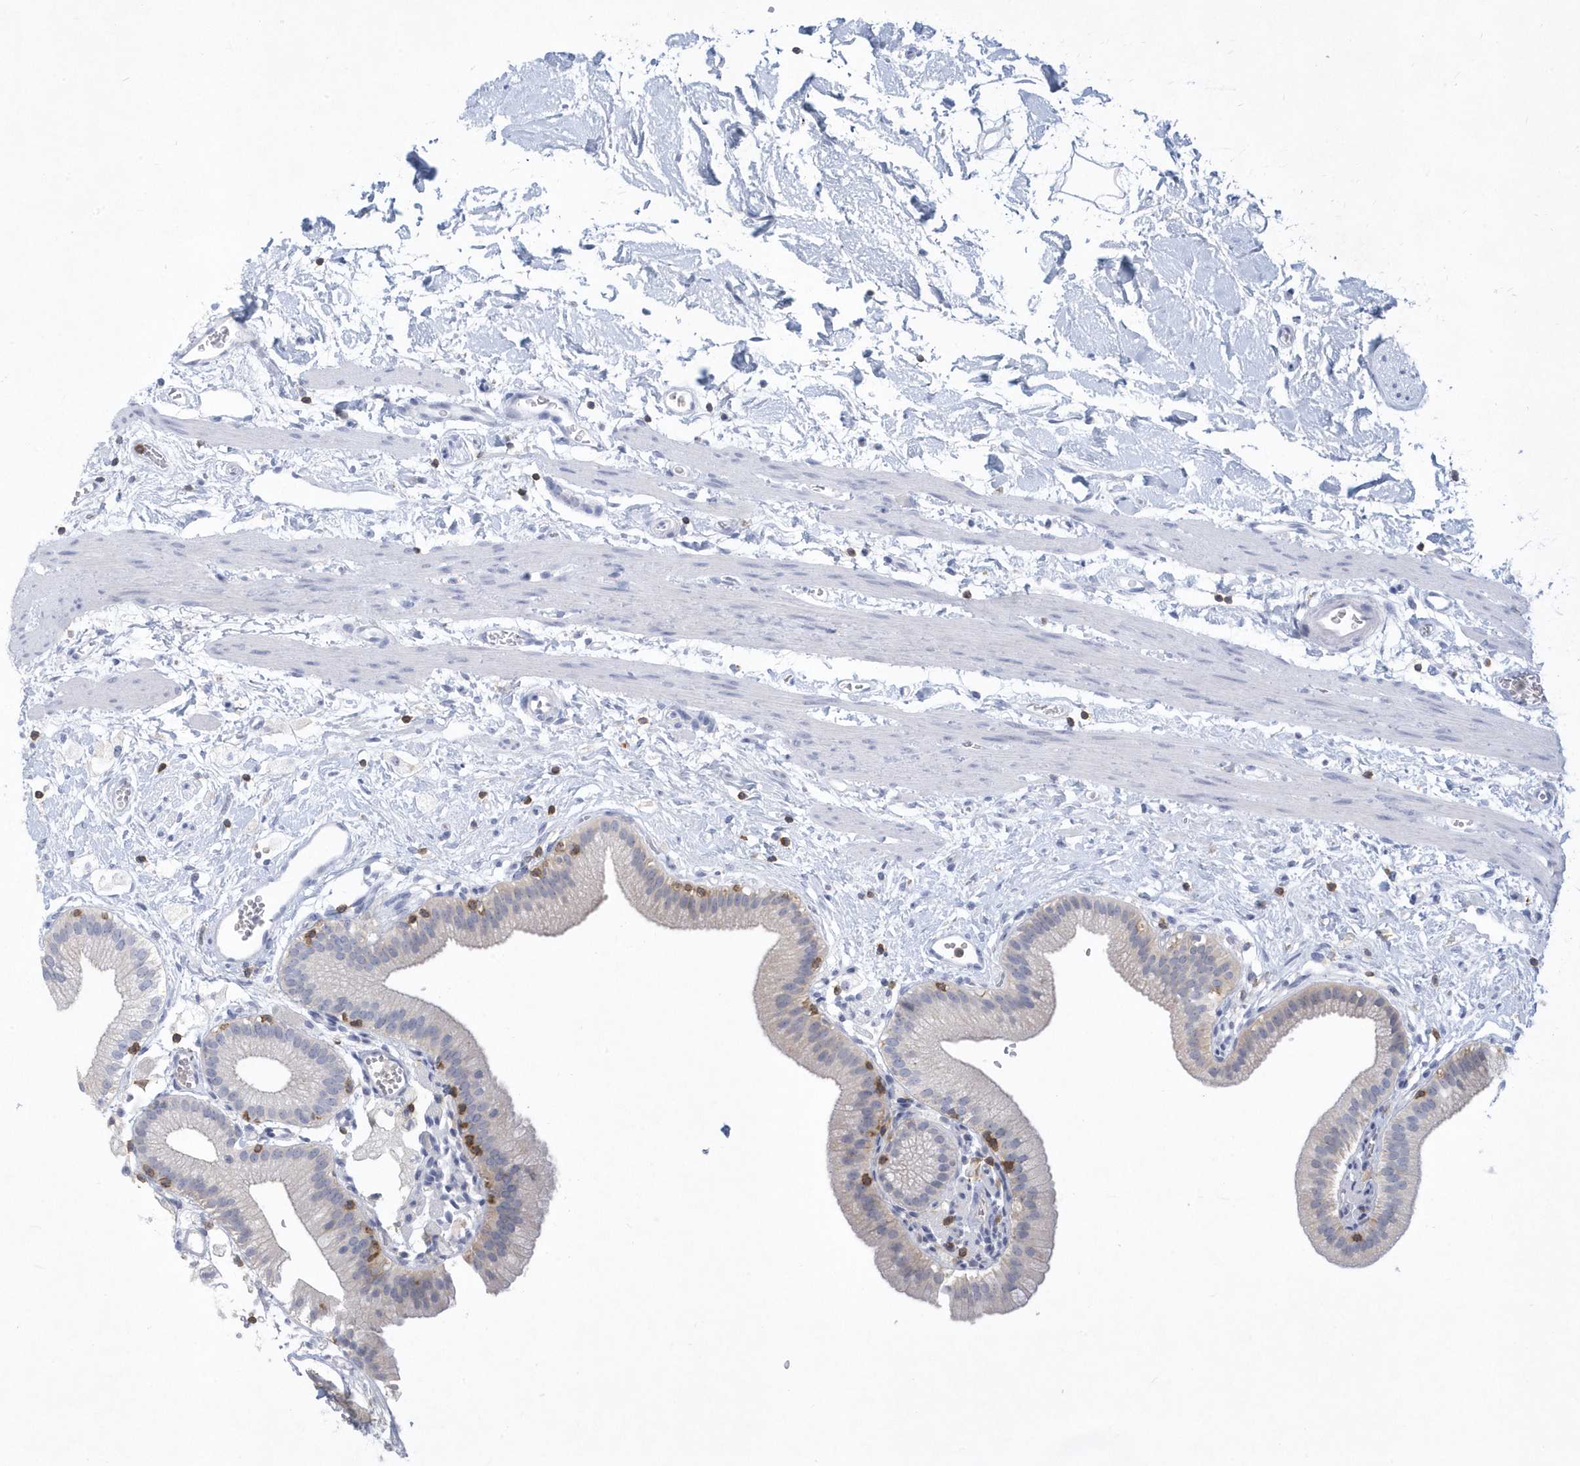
{"staining": {"intensity": "weak", "quantity": "<25%", "location": "cytoplasmic/membranous"}, "tissue": "gallbladder", "cell_type": "Glandular cells", "image_type": "normal", "snomed": [{"axis": "morphology", "description": "Normal tissue, NOS"}, {"axis": "topography", "description": "Gallbladder"}], "caption": "DAB (3,3'-diaminobenzidine) immunohistochemical staining of normal gallbladder exhibits no significant staining in glandular cells.", "gene": "PSD4", "patient": {"sex": "male", "age": 55}}